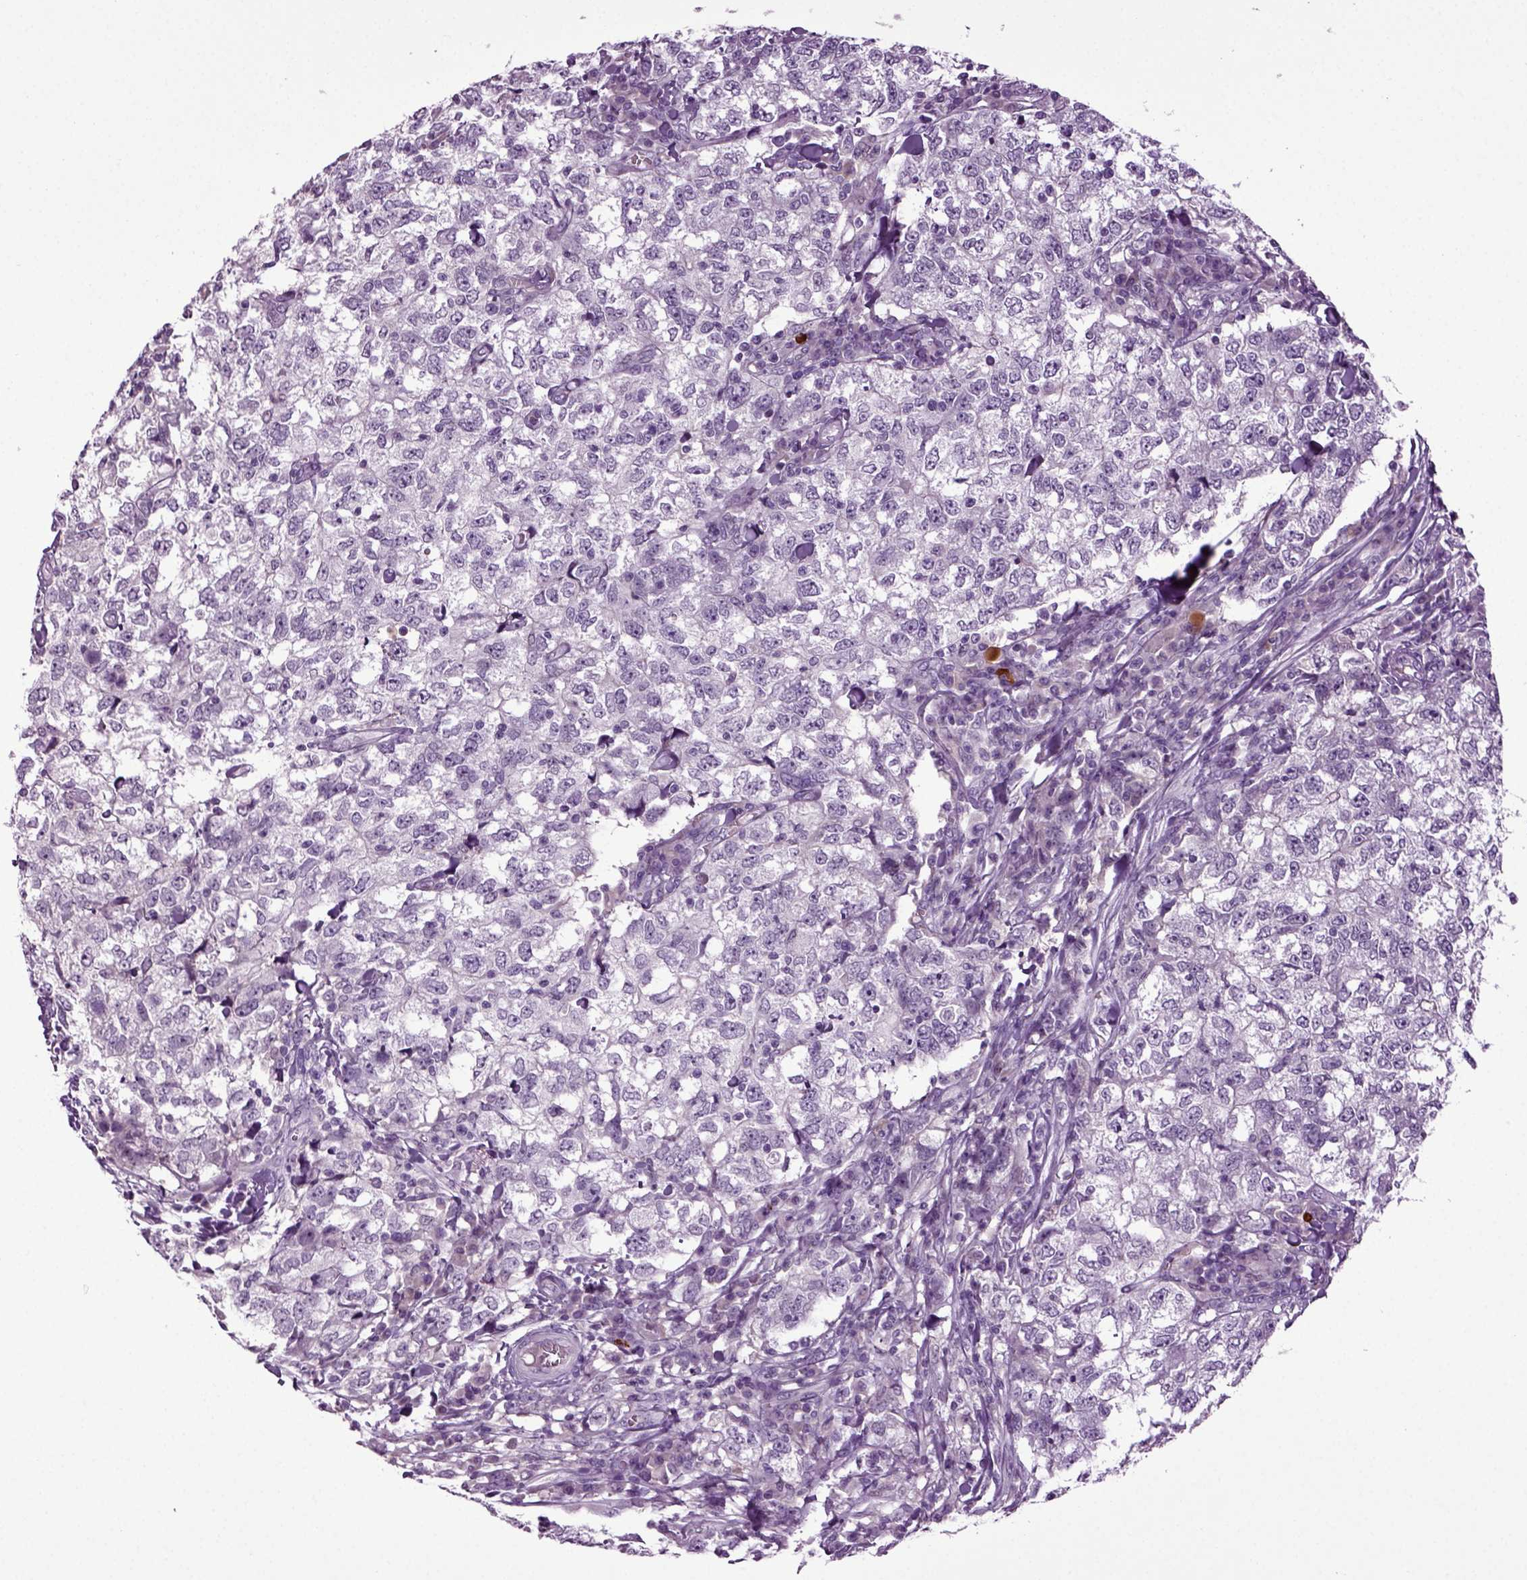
{"staining": {"intensity": "negative", "quantity": "none", "location": "none"}, "tissue": "breast cancer", "cell_type": "Tumor cells", "image_type": "cancer", "snomed": [{"axis": "morphology", "description": "Duct carcinoma"}, {"axis": "topography", "description": "Breast"}], "caption": "High power microscopy image of an immunohistochemistry photomicrograph of breast cancer, revealing no significant expression in tumor cells.", "gene": "FGF11", "patient": {"sex": "female", "age": 30}}